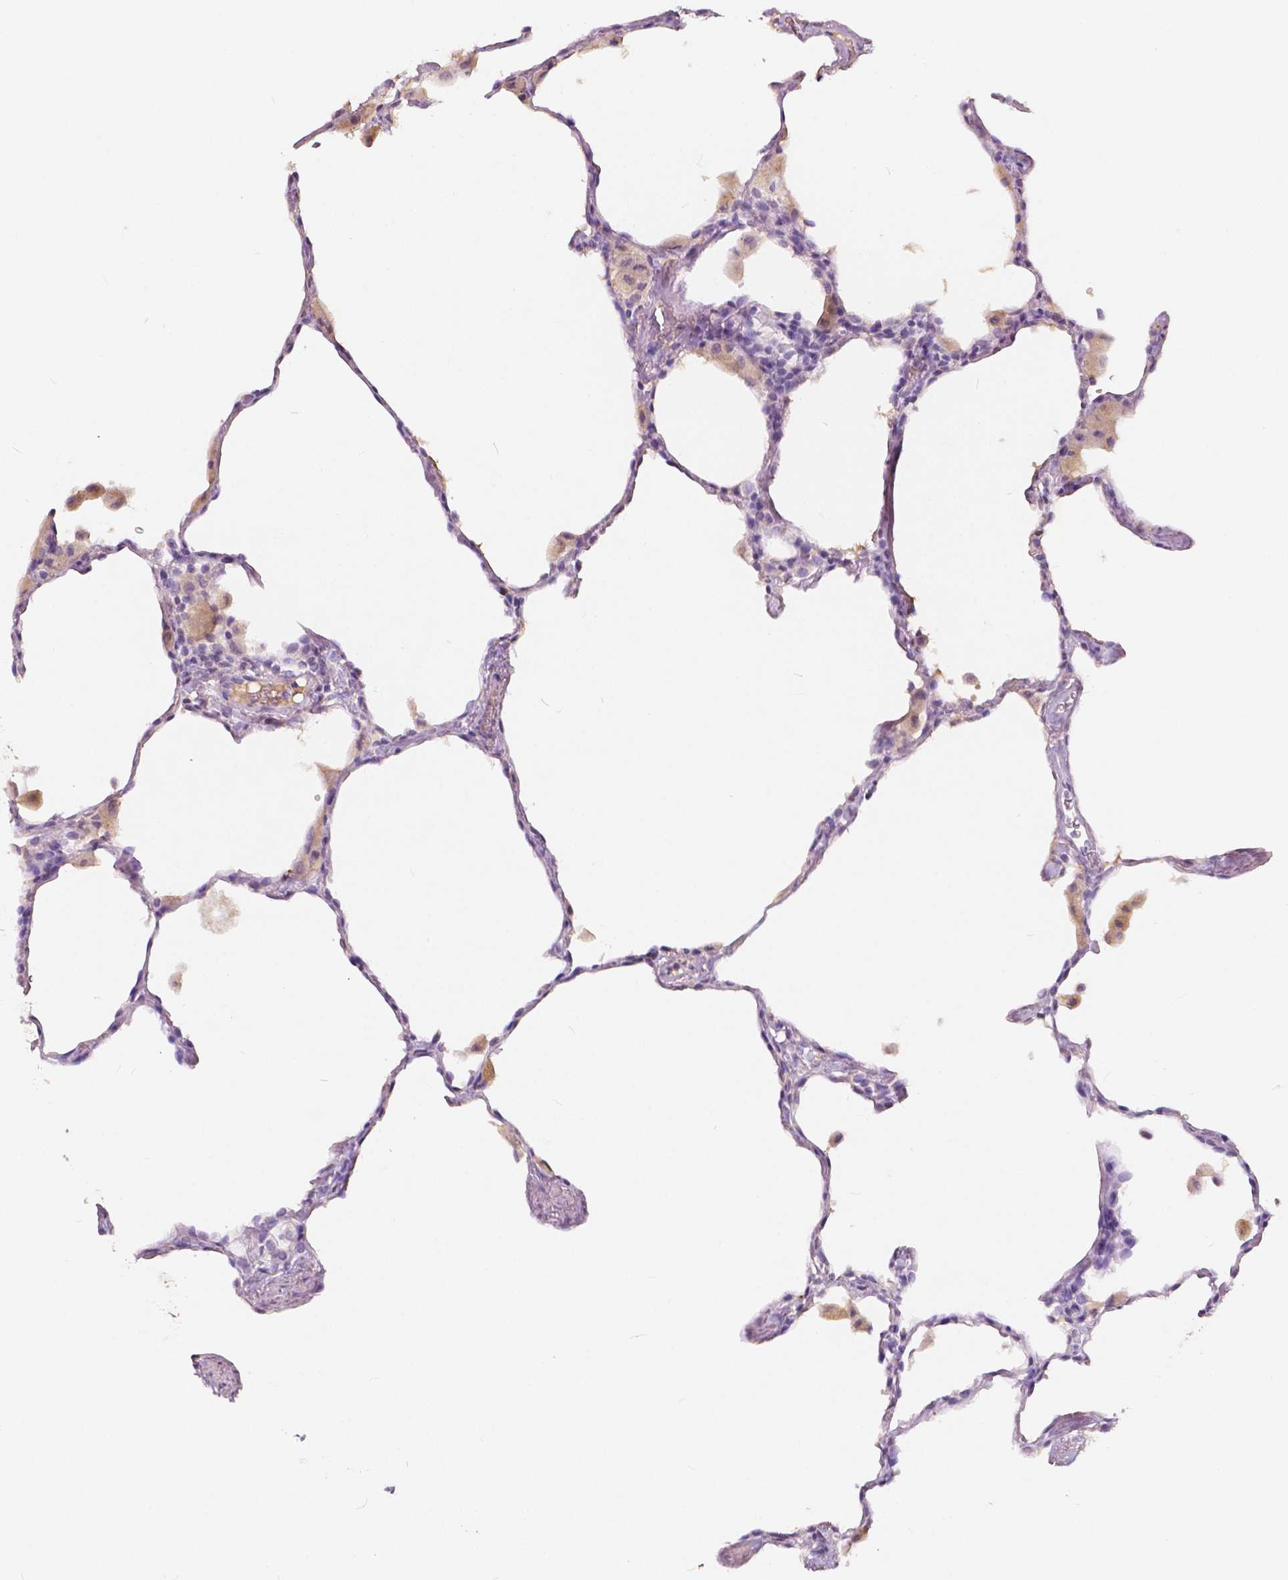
{"staining": {"intensity": "negative", "quantity": "none", "location": "none"}, "tissue": "lung", "cell_type": "Alveolar cells", "image_type": "normal", "snomed": [{"axis": "morphology", "description": "Normal tissue, NOS"}, {"axis": "topography", "description": "Lung"}], "caption": "Immunohistochemical staining of normal human lung reveals no significant expression in alveolar cells. The staining is performed using DAB (3,3'-diaminobenzidine) brown chromogen with nuclei counter-stained in using hematoxylin.", "gene": "SOX15", "patient": {"sex": "female", "age": 47}}